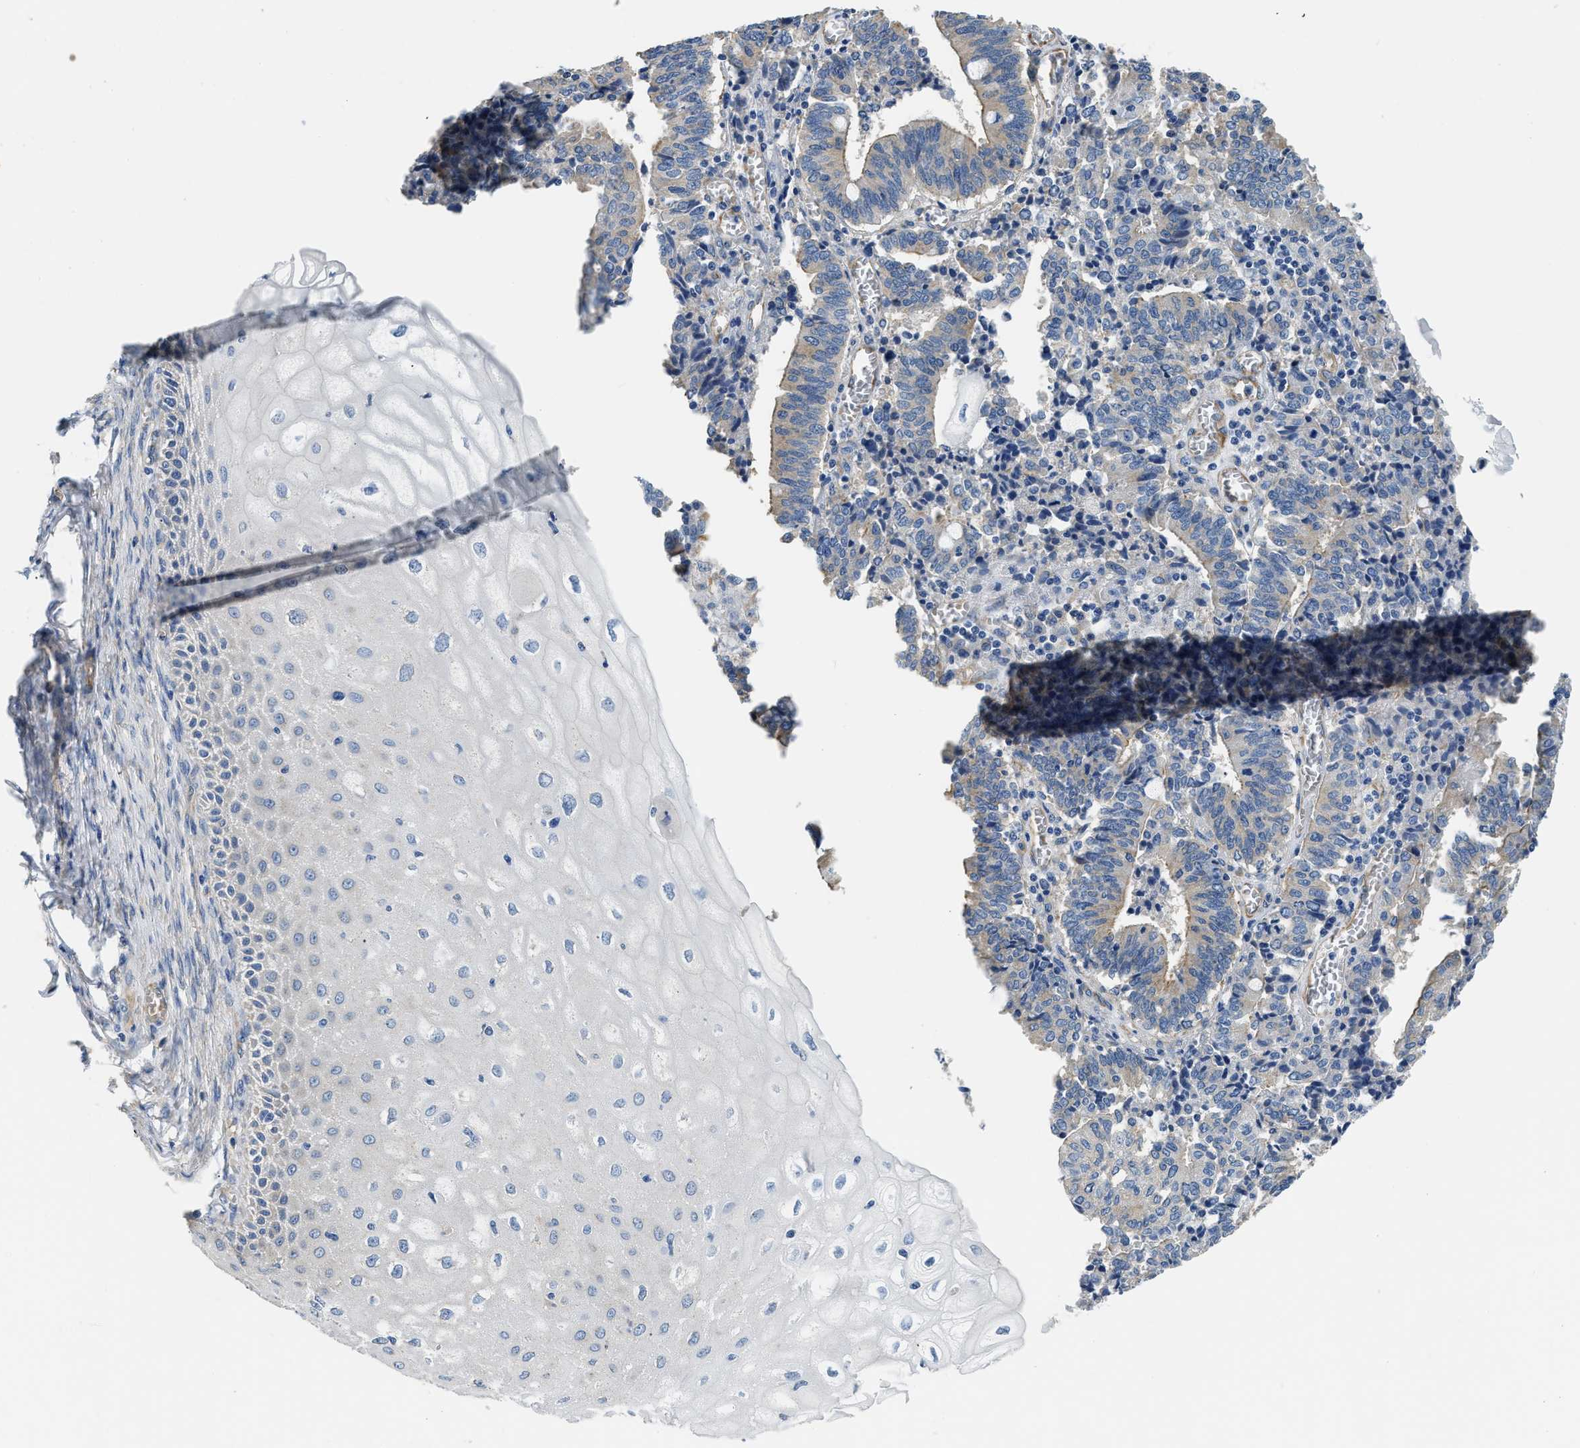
{"staining": {"intensity": "moderate", "quantity": "<25%", "location": "cytoplasmic/membranous"}, "tissue": "cervical cancer", "cell_type": "Tumor cells", "image_type": "cancer", "snomed": [{"axis": "morphology", "description": "Adenocarcinoma, NOS"}, {"axis": "topography", "description": "Cervix"}], "caption": "Cervical cancer stained with a brown dye demonstrates moderate cytoplasmic/membranous positive staining in about <25% of tumor cells.", "gene": "CSDE1", "patient": {"sex": "female", "age": 44}}